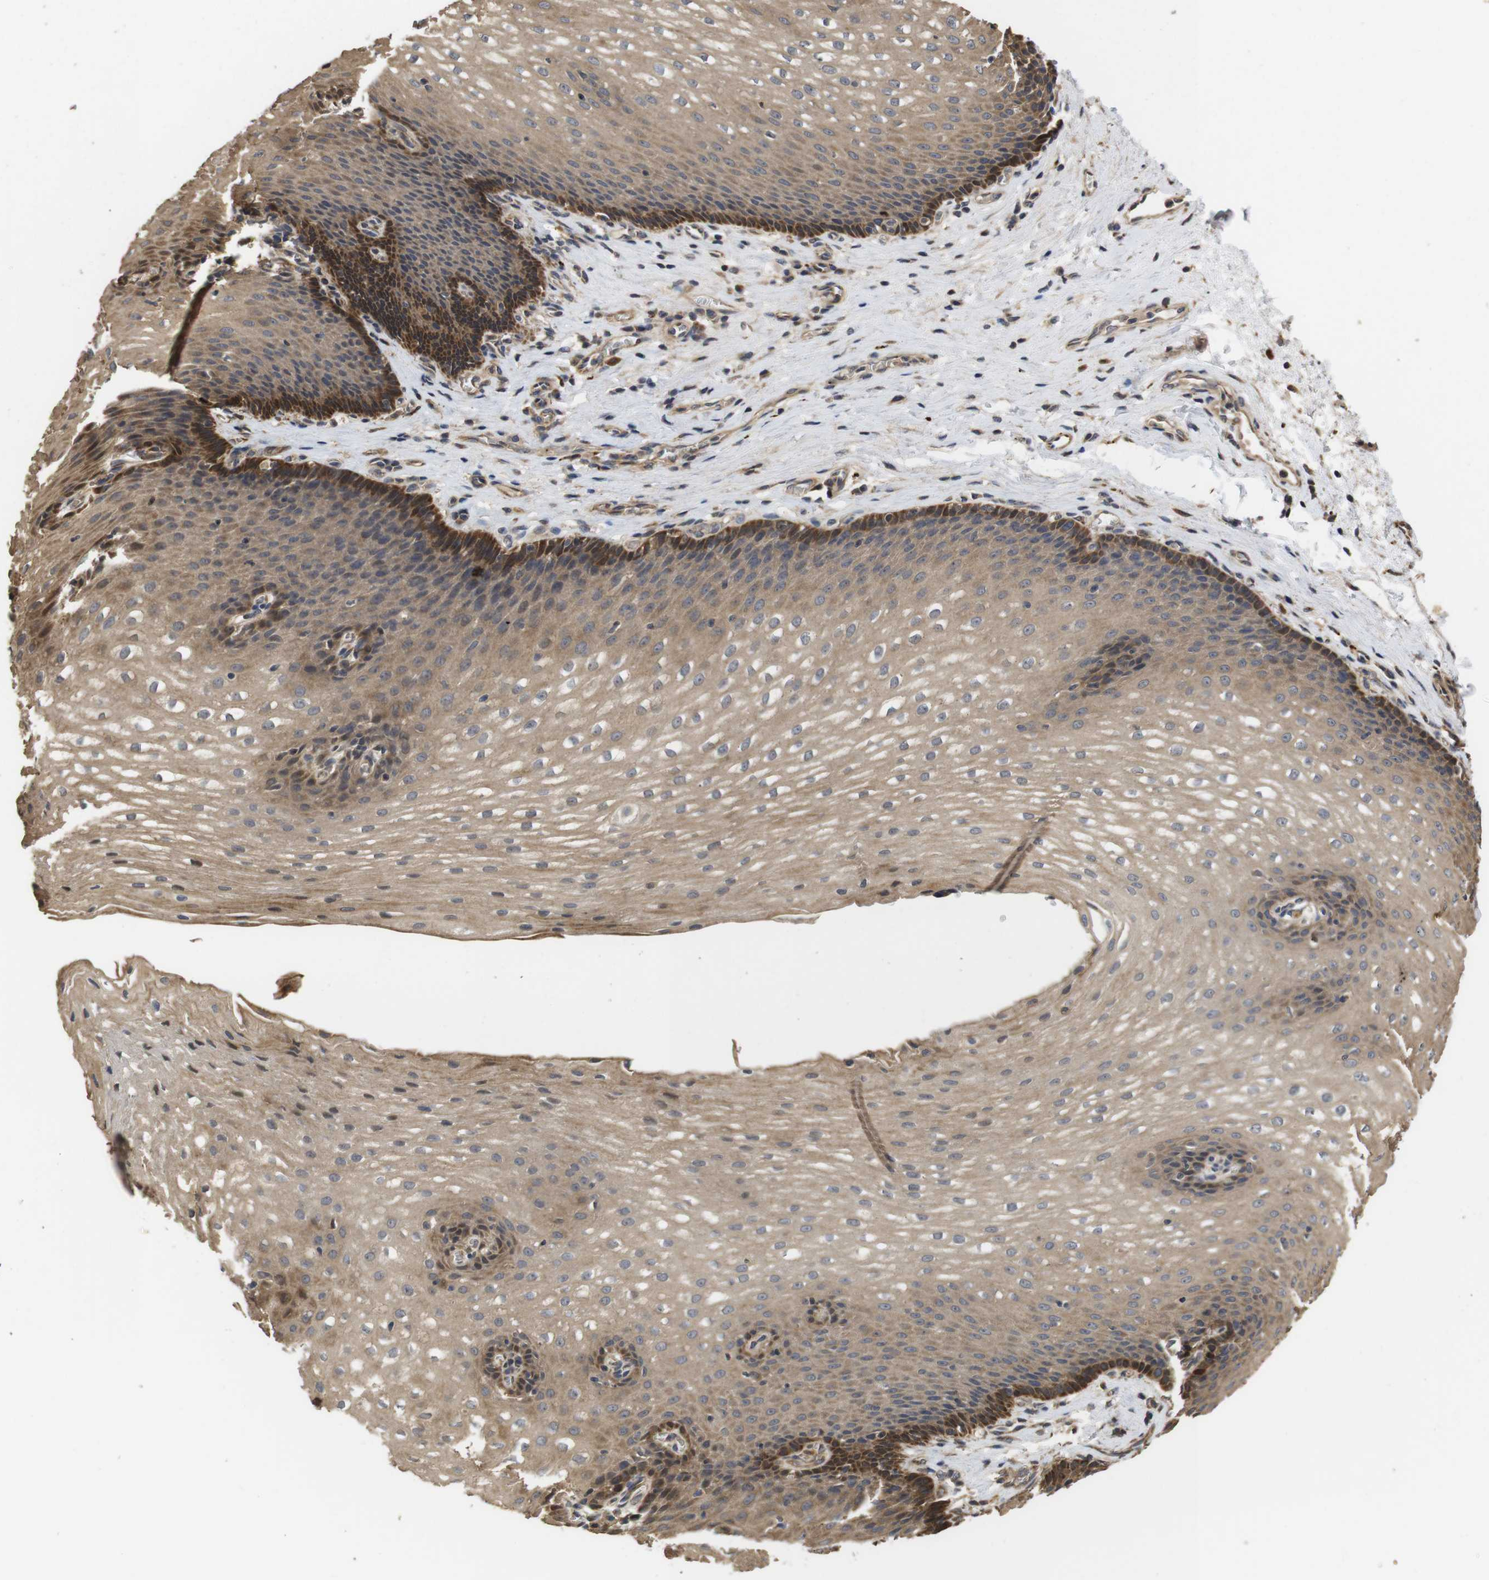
{"staining": {"intensity": "moderate", "quantity": ">75%", "location": "cytoplasmic/membranous"}, "tissue": "esophagus", "cell_type": "Squamous epithelial cells", "image_type": "normal", "snomed": [{"axis": "morphology", "description": "Normal tissue, NOS"}, {"axis": "topography", "description": "Esophagus"}], "caption": "Moderate cytoplasmic/membranous staining for a protein is present in approximately >75% of squamous epithelial cells of benign esophagus using IHC.", "gene": "PTPN14", "patient": {"sex": "male", "age": 48}}